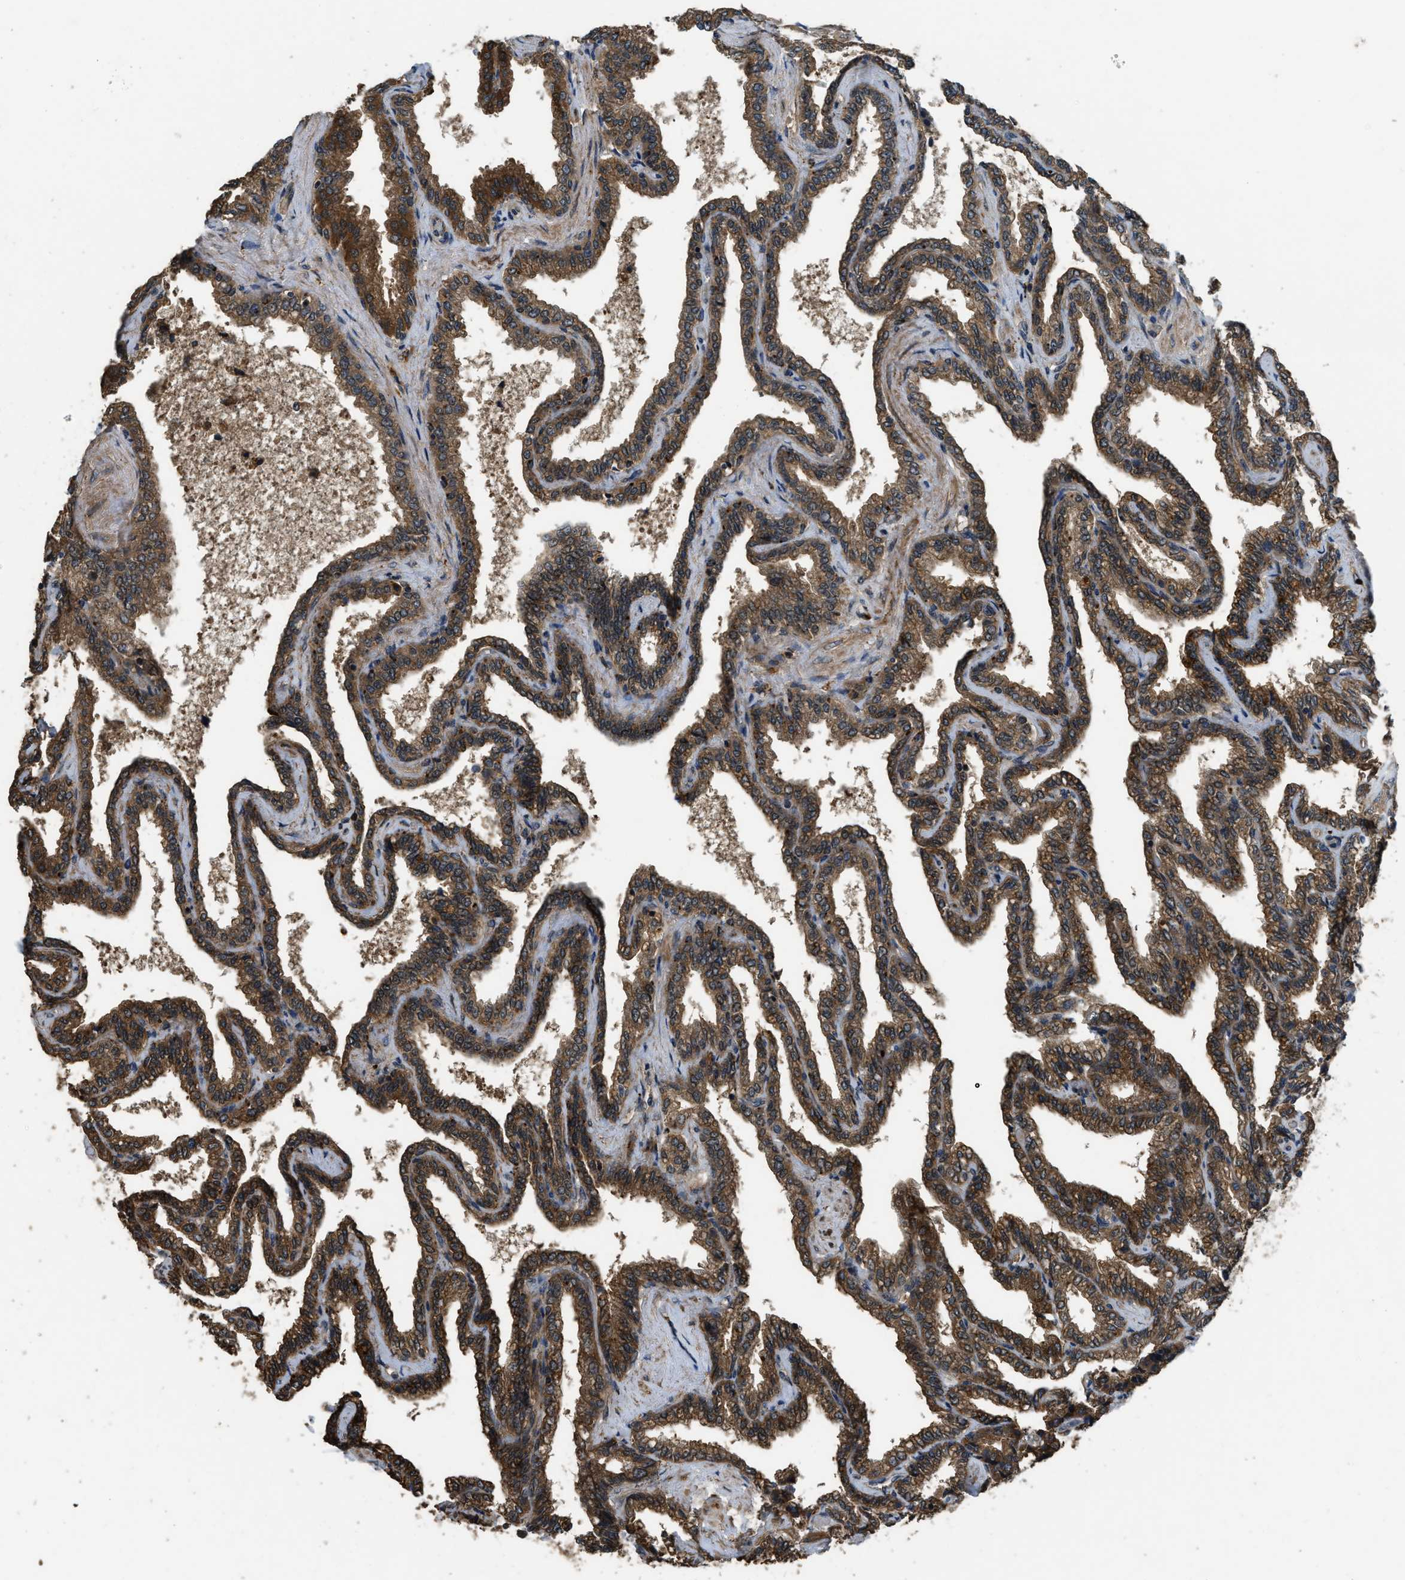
{"staining": {"intensity": "strong", "quantity": ">75%", "location": "cytoplasmic/membranous"}, "tissue": "seminal vesicle", "cell_type": "Glandular cells", "image_type": "normal", "snomed": [{"axis": "morphology", "description": "Normal tissue, NOS"}, {"axis": "topography", "description": "Seminal veicle"}], "caption": "Strong cytoplasmic/membranous protein expression is seen in approximately >75% of glandular cells in seminal vesicle.", "gene": "GGH", "patient": {"sex": "male", "age": 46}}